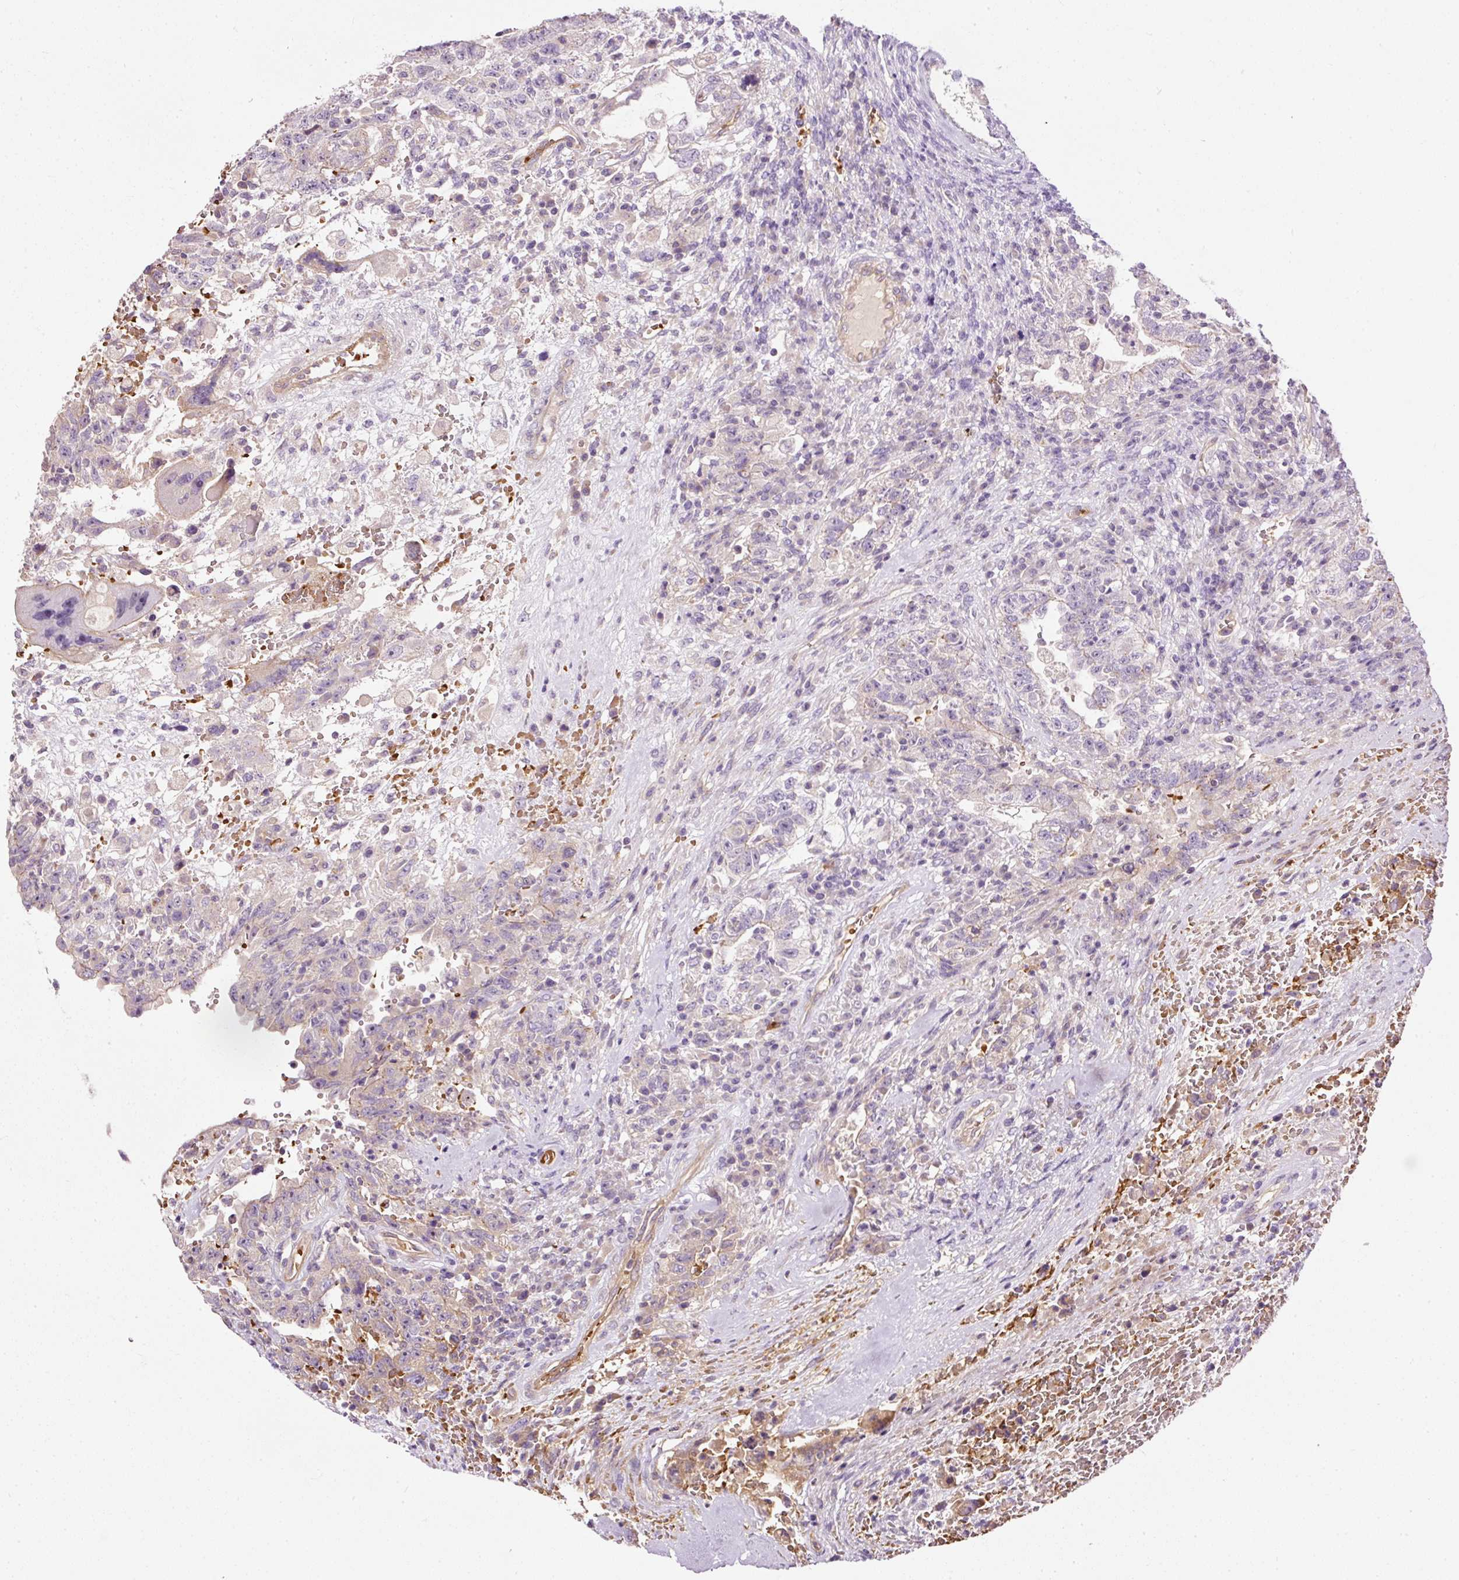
{"staining": {"intensity": "negative", "quantity": "none", "location": "none"}, "tissue": "testis cancer", "cell_type": "Tumor cells", "image_type": "cancer", "snomed": [{"axis": "morphology", "description": "Carcinoma, Embryonal, NOS"}, {"axis": "topography", "description": "Testis"}], "caption": "Immunohistochemistry micrograph of neoplastic tissue: testis cancer stained with DAB displays no significant protein staining in tumor cells.", "gene": "USHBP1", "patient": {"sex": "male", "age": 26}}